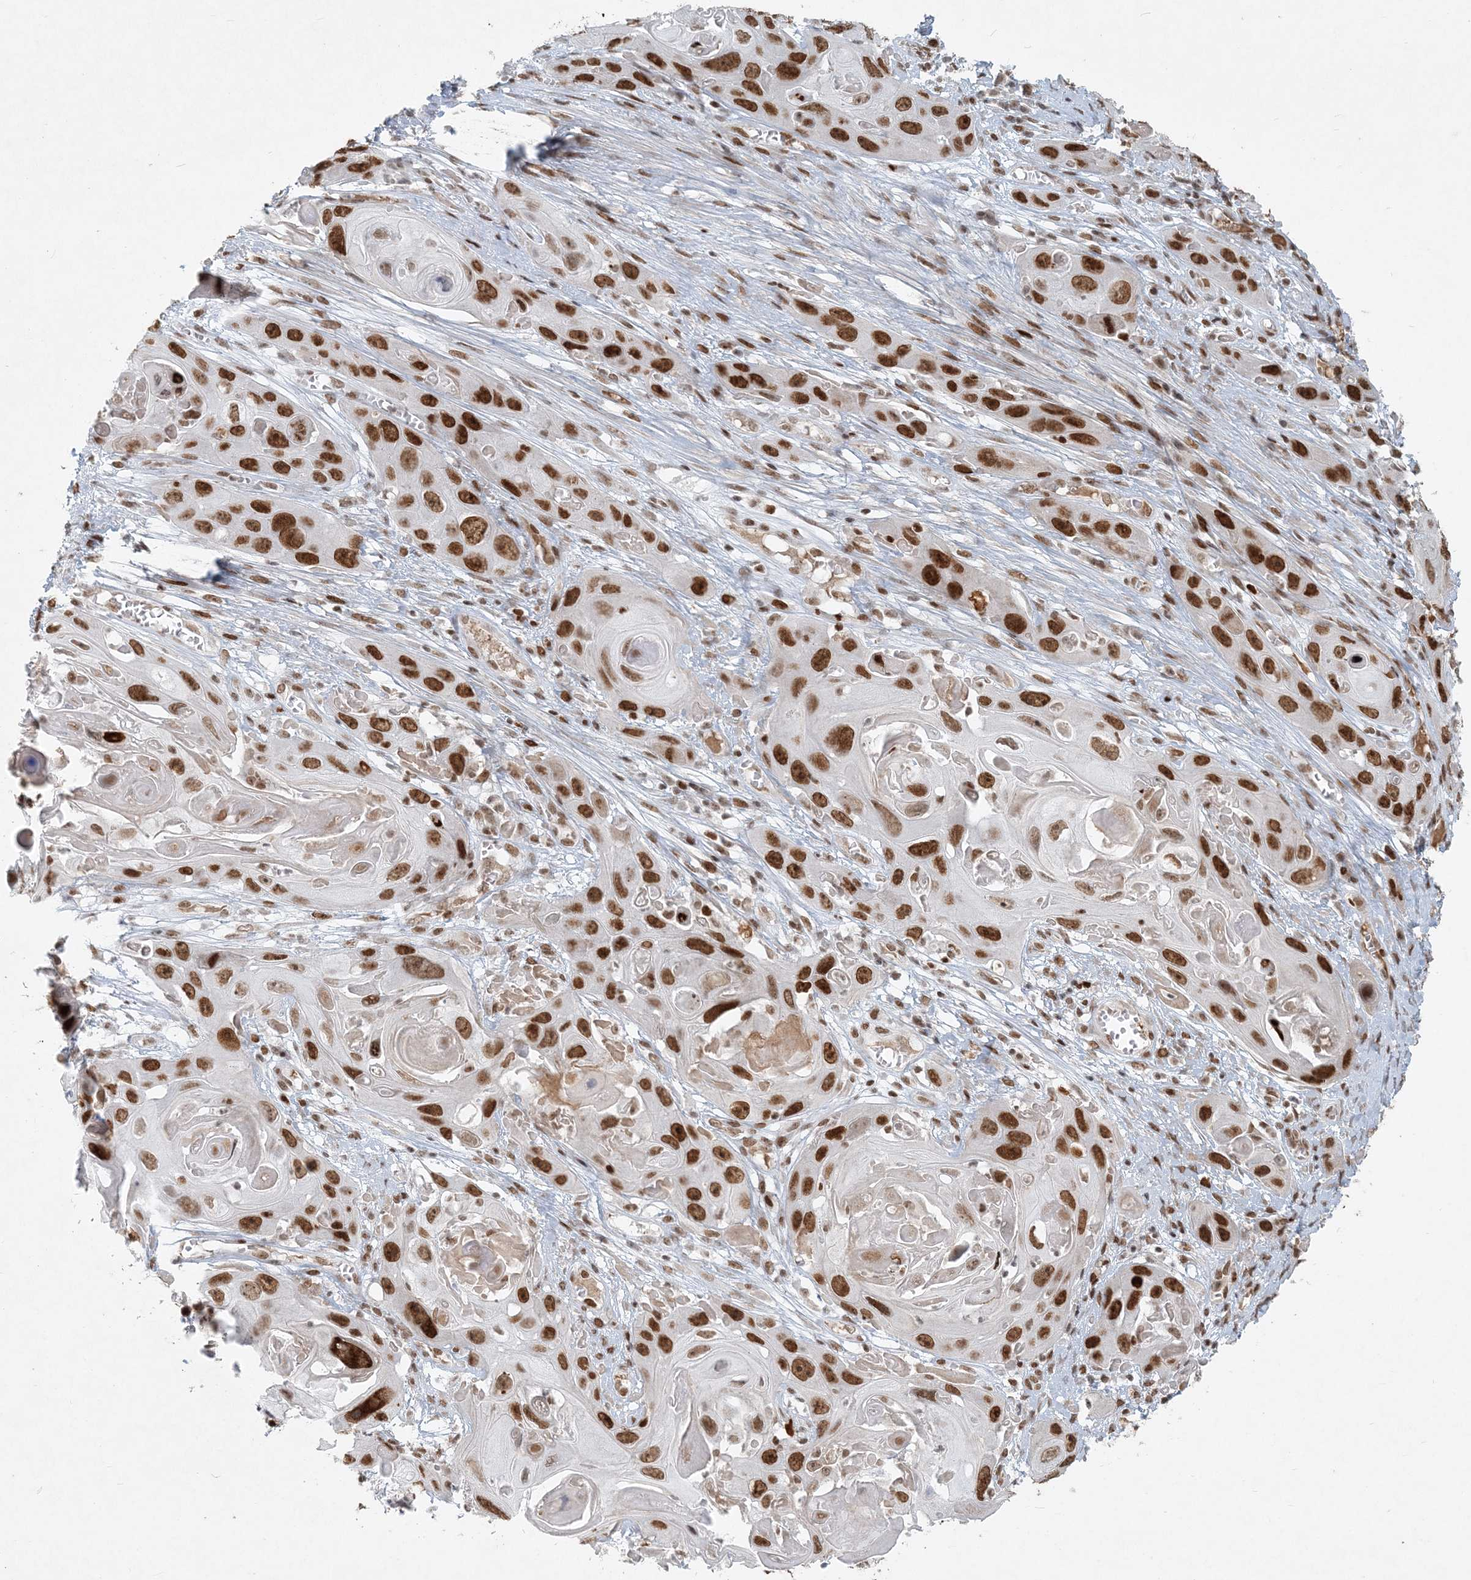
{"staining": {"intensity": "strong", "quantity": ">75%", "location": "nuclear"}, "tissue": "skin cancer", "cell_type": "Tumor cells", "image_type": "cancer", "snomed": [{"axis": "morphology", "description": "Squamous cell carcinoma, NOS"}, {"axis": "topography", "description": "Skin"}], "caption": "Immunohistochemical staining of skin squamous cell carcinoma exhibits strong nuclear protein staining in approximately >75% of tumor cells. The staining is performed using DAB (3,3'-diaminobenzidine) brown chromogen to label protein expression. The nuclei are counter-stained blue using hematoxylin.", "gene": "BAZ1B", "patient": {"sex": "male", "age": 55}}